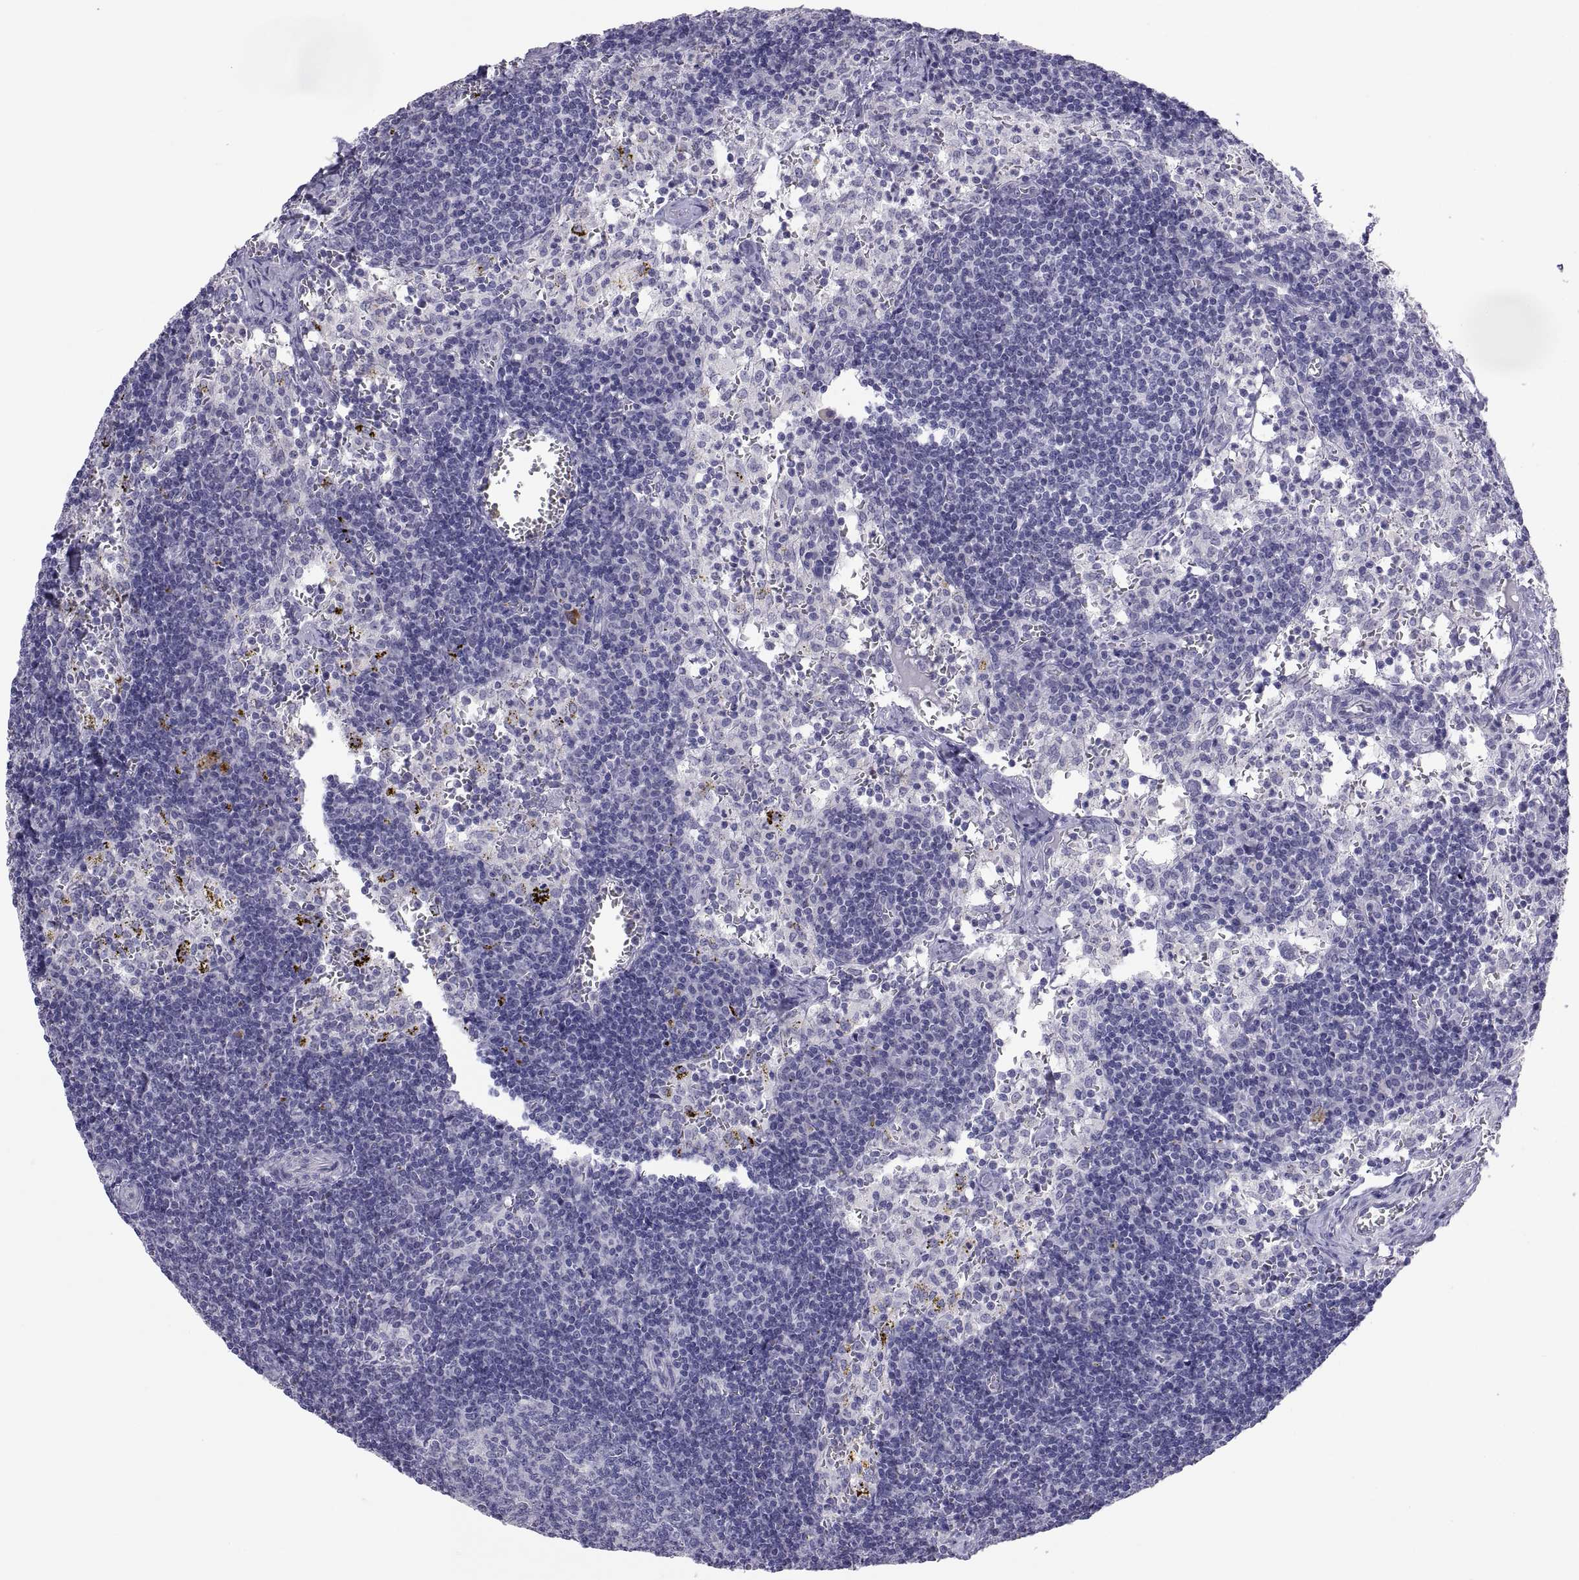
{"staining": {"intensity": "negative", "quantity": "none", "location": "none"}, "tissue": "lymph node", "cell_type": "Germinal center cells", "image_type": "normal", "snomed": [{"axis": "morphology", "description": "Normal tissue, NOS"}, {"axis": "topography", "description": "Lymph node"}], "caption": "The immunohistochemistry (IHC) image has no significant staining in germinal center cells of lymph node.", "gene": "TEX13A", "patient": {"sex": "female", "age": 52}}